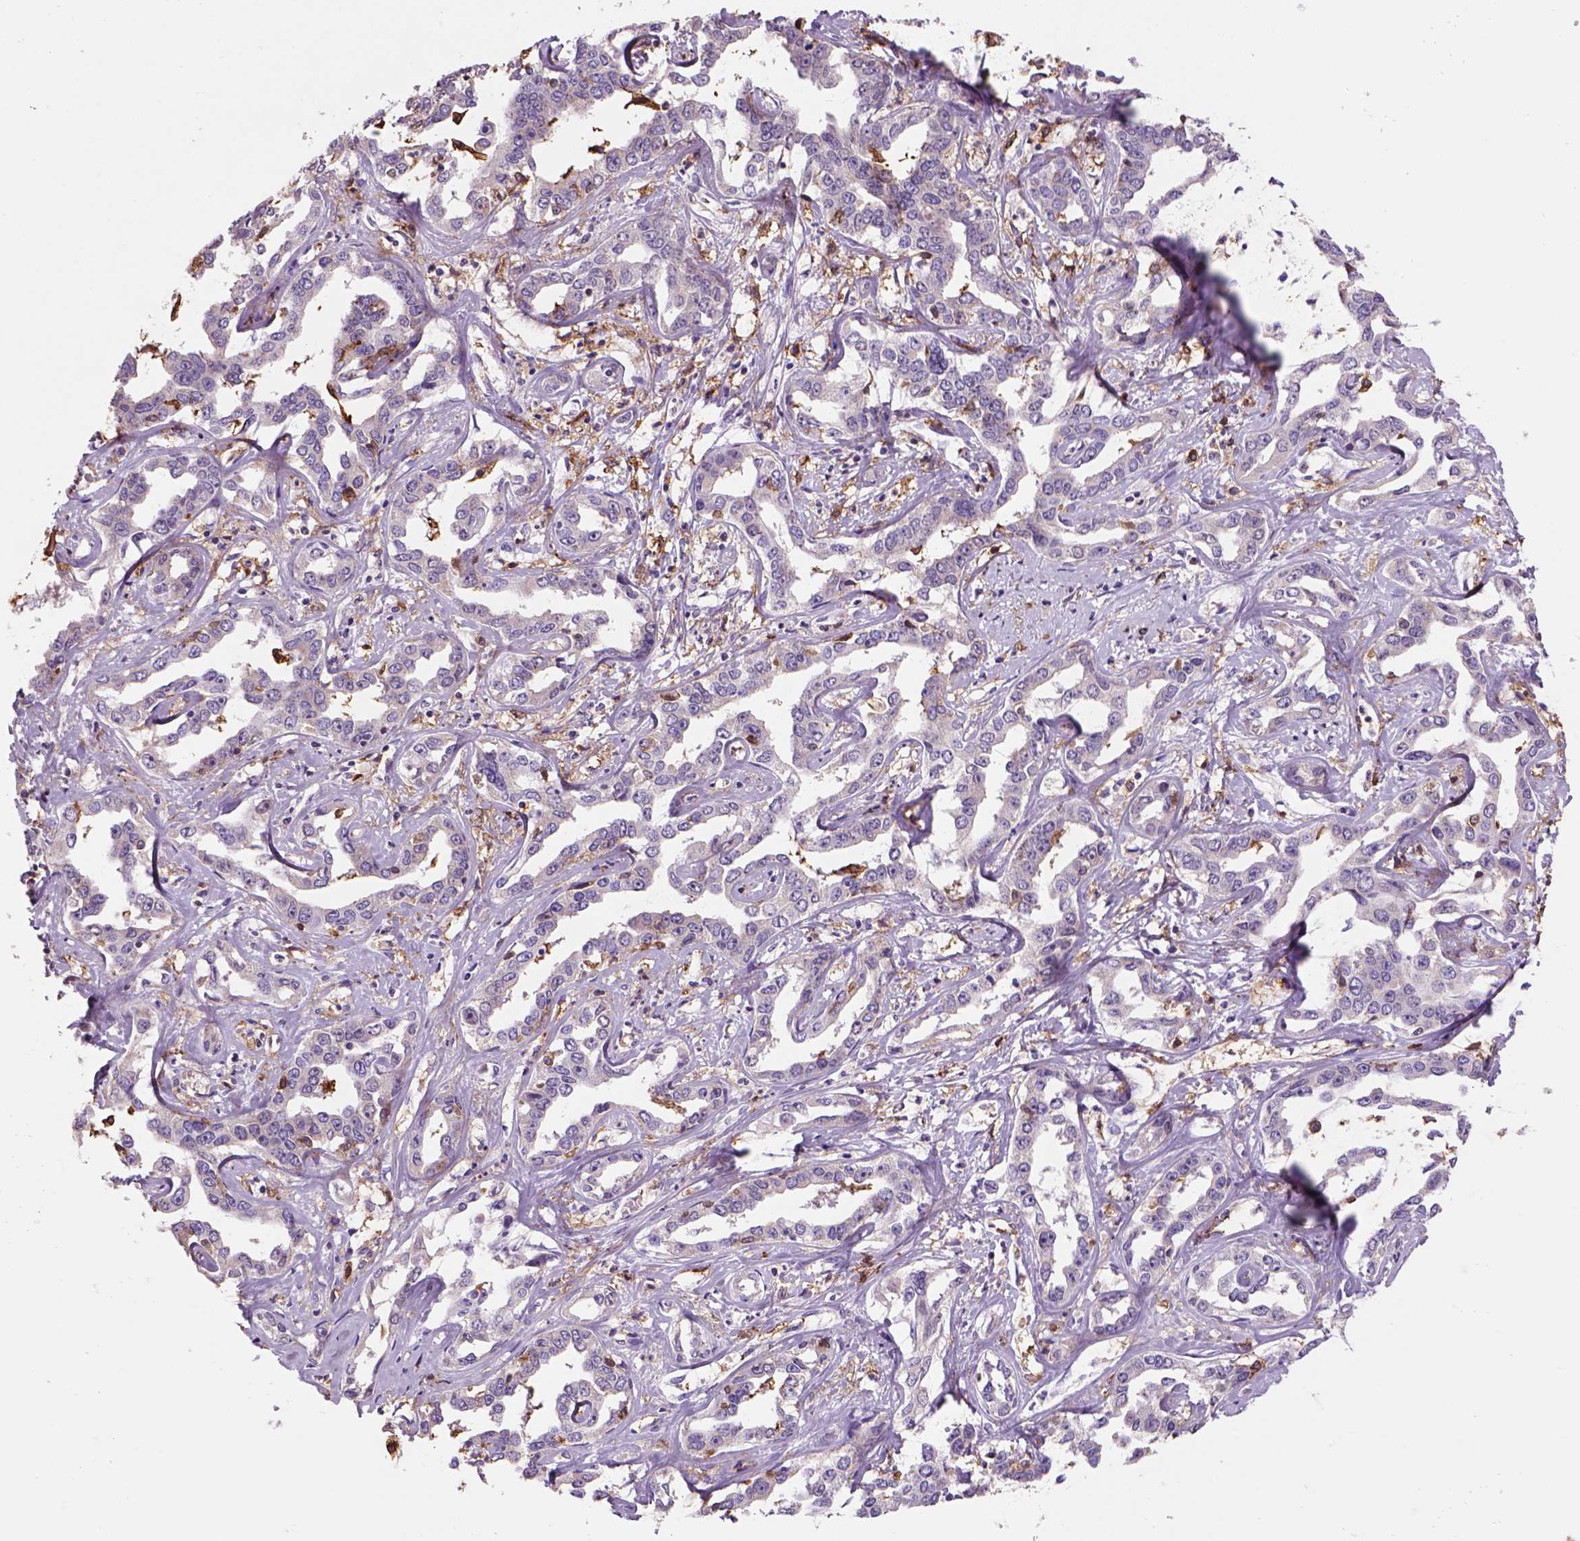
{"staining": {"intensity": "negative", "quantity": "none", "location": "none"}, "tissue": "liver cancer", "cell_type": "Tumor cells", "image_type": "cancer", "snomed": [{"axis": "morphology", "description": "Cholangiocarcinoma"}, {"axis": "topography", "description": "Liver"}], "caption": "There is no significant expression in tumor cells of liver cholangiocarcinoma.", "gene": "CD14", "patient": {"sex": "male", "age": 59}}